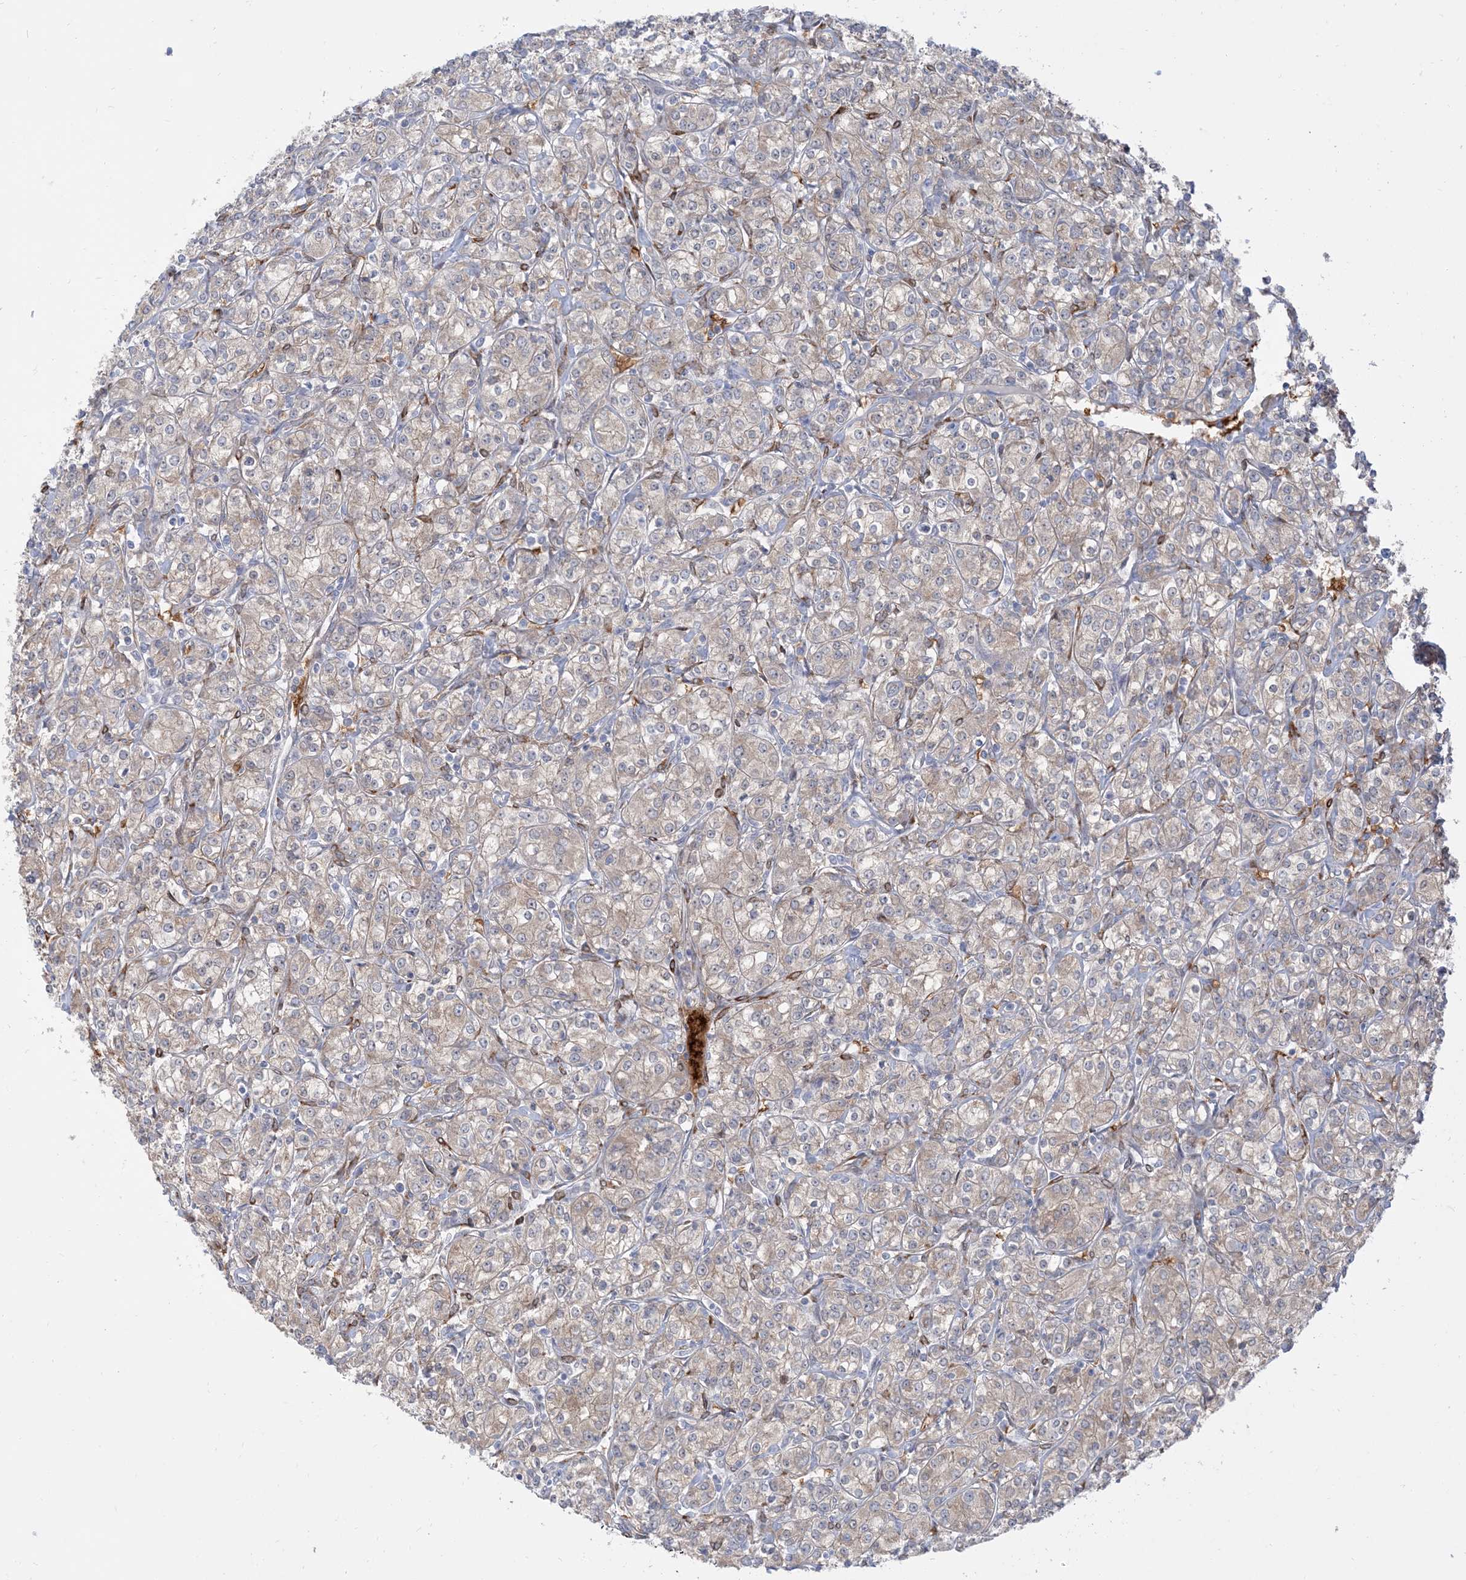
{"staining": {"intensity": "negative", "quantity": "none", "location": "none"}, "tissue": "renal cancer", "cell_type": "Tumor cells", "image_type": "cancer", "snomed": [{"axis": "morphology", "description": "Adenocarcinoma, NOS"}, {"axis": "topography", "description": "Kidney"}], "caption": "Tumor cells are negative for protein expression in human renal cancer (adenocarcinoma). (DAB (3,3'-diaminobenzidine) IHC with hematoxylin counter stain).", "gene": "RIN1", "patient": {"sex": "male", "age": 77}}